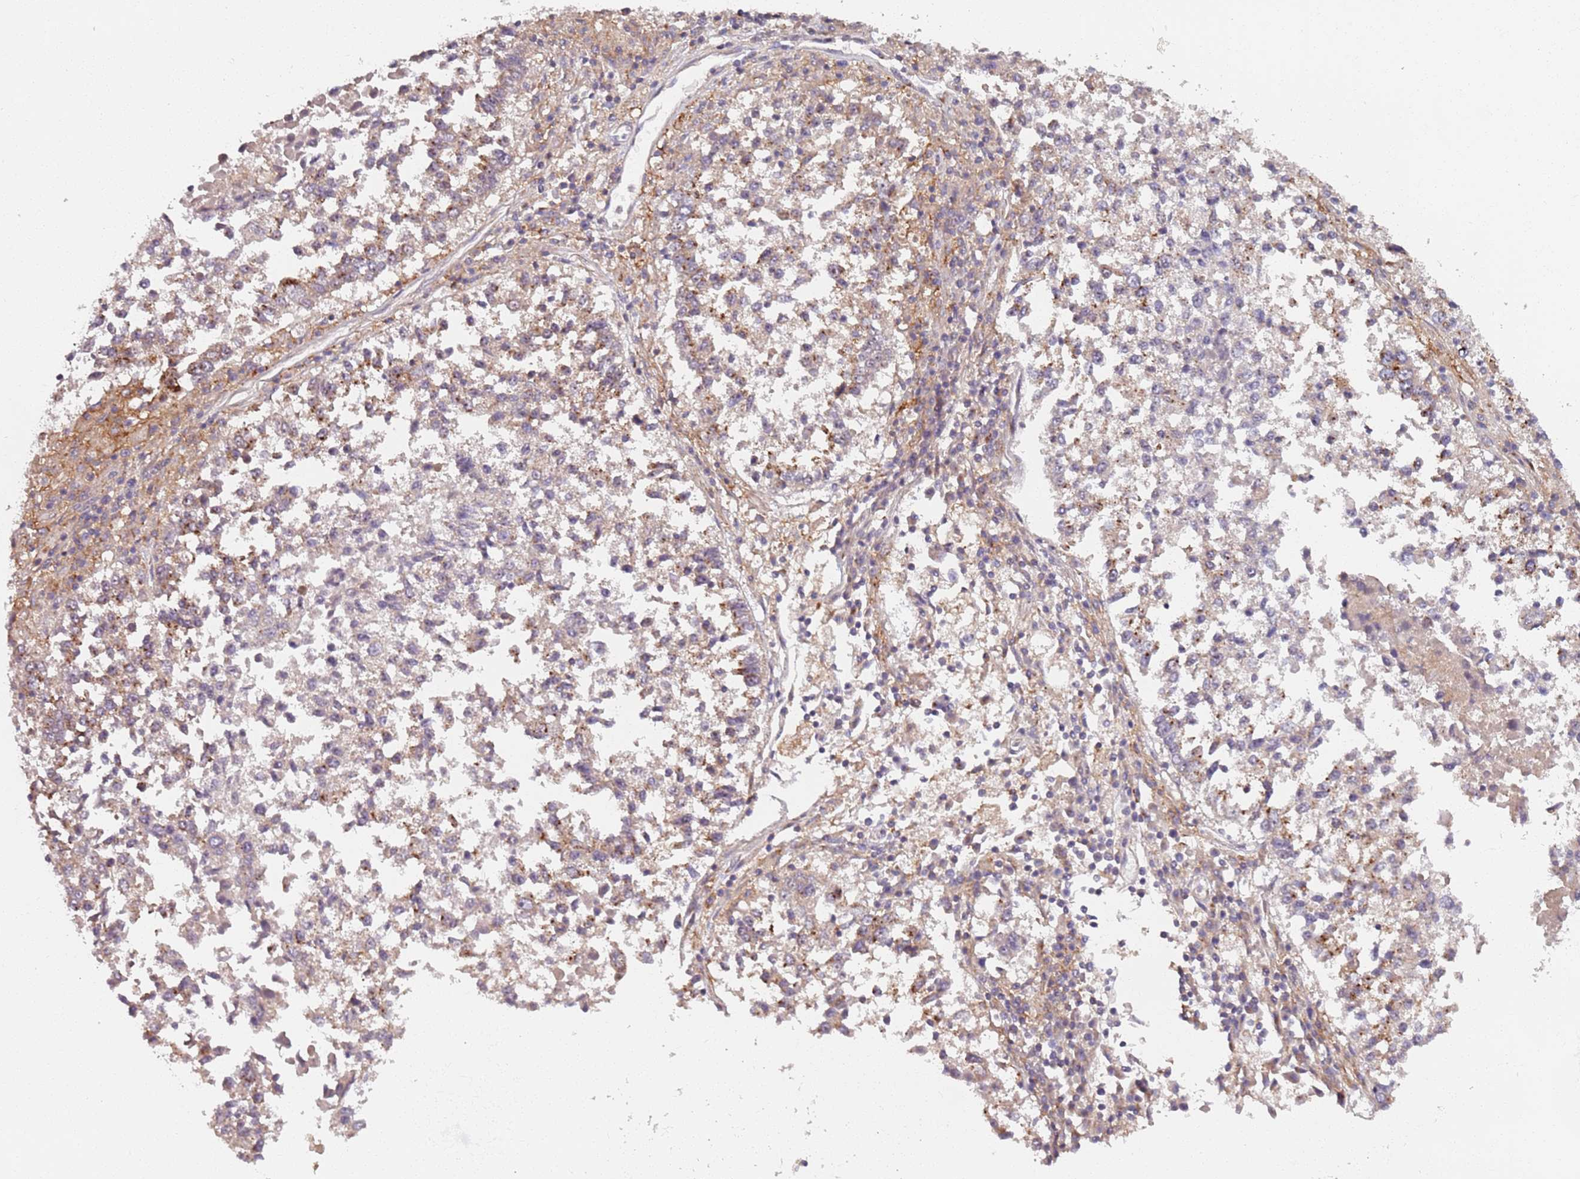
{"staining": {"intensity": "weak", "quantity": "<25%", "location": "cytoplasmic/membranous"}, "tissue": "lung cancer", "cell_type": "Tumor cells", "image_type": "cancer", "snomed": [{"axis": "morphology", "description": "Squamous cell carcinoma, NOS"}, {"axis": "topography", "description": "Lung"}], "caption": "Lung cancer was stained to show a protein in brown. There is no significant positivity in tumor cells.", "gene": "AKTIP", "patient": {"sex": "male", "age": 73}}